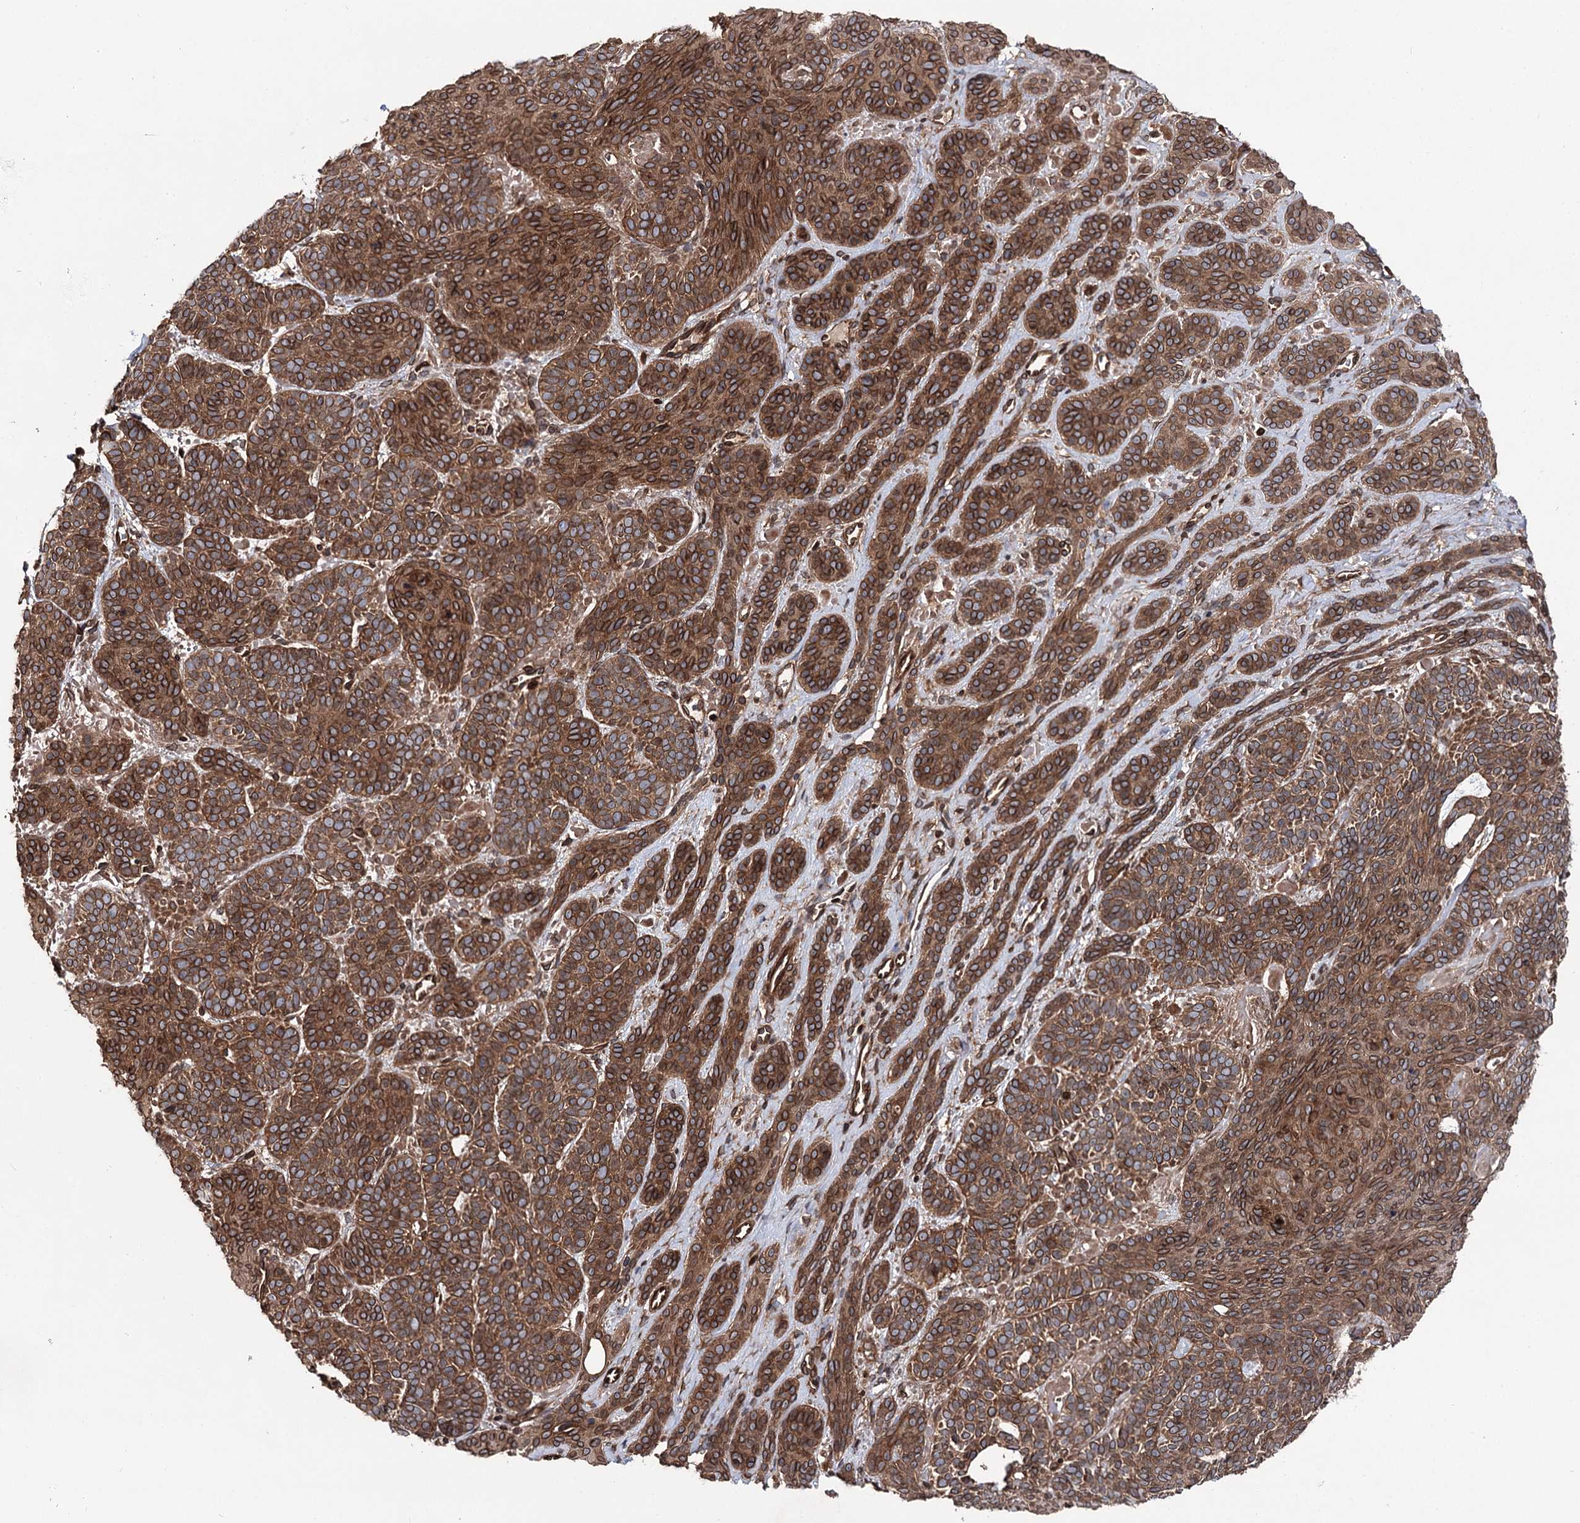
{"staining": {"intensity": "strong", "quantity": ">75%", "location": "cytoplasmic/membranous,nuclear"}, "tissue": "skin cancer", "cell_type": "Tumor cells", "image_type": "cancer", "snomed": [{"axis": "morphology", "description": "Basal cell carcinoma"}, {"axis": "topography", "description": "Skin"}], "caption": "A high-resolution histopathology image shows immunohistochemistry (IHC) staining of basal cell carcinoma (skin), which exhibits strong cytoplasmic/membranous and nuclear positivity in approximately >75% of tumor cells.", "gene": "FGFR1OP2", "patient": {"sex": "male", "age": 85}}